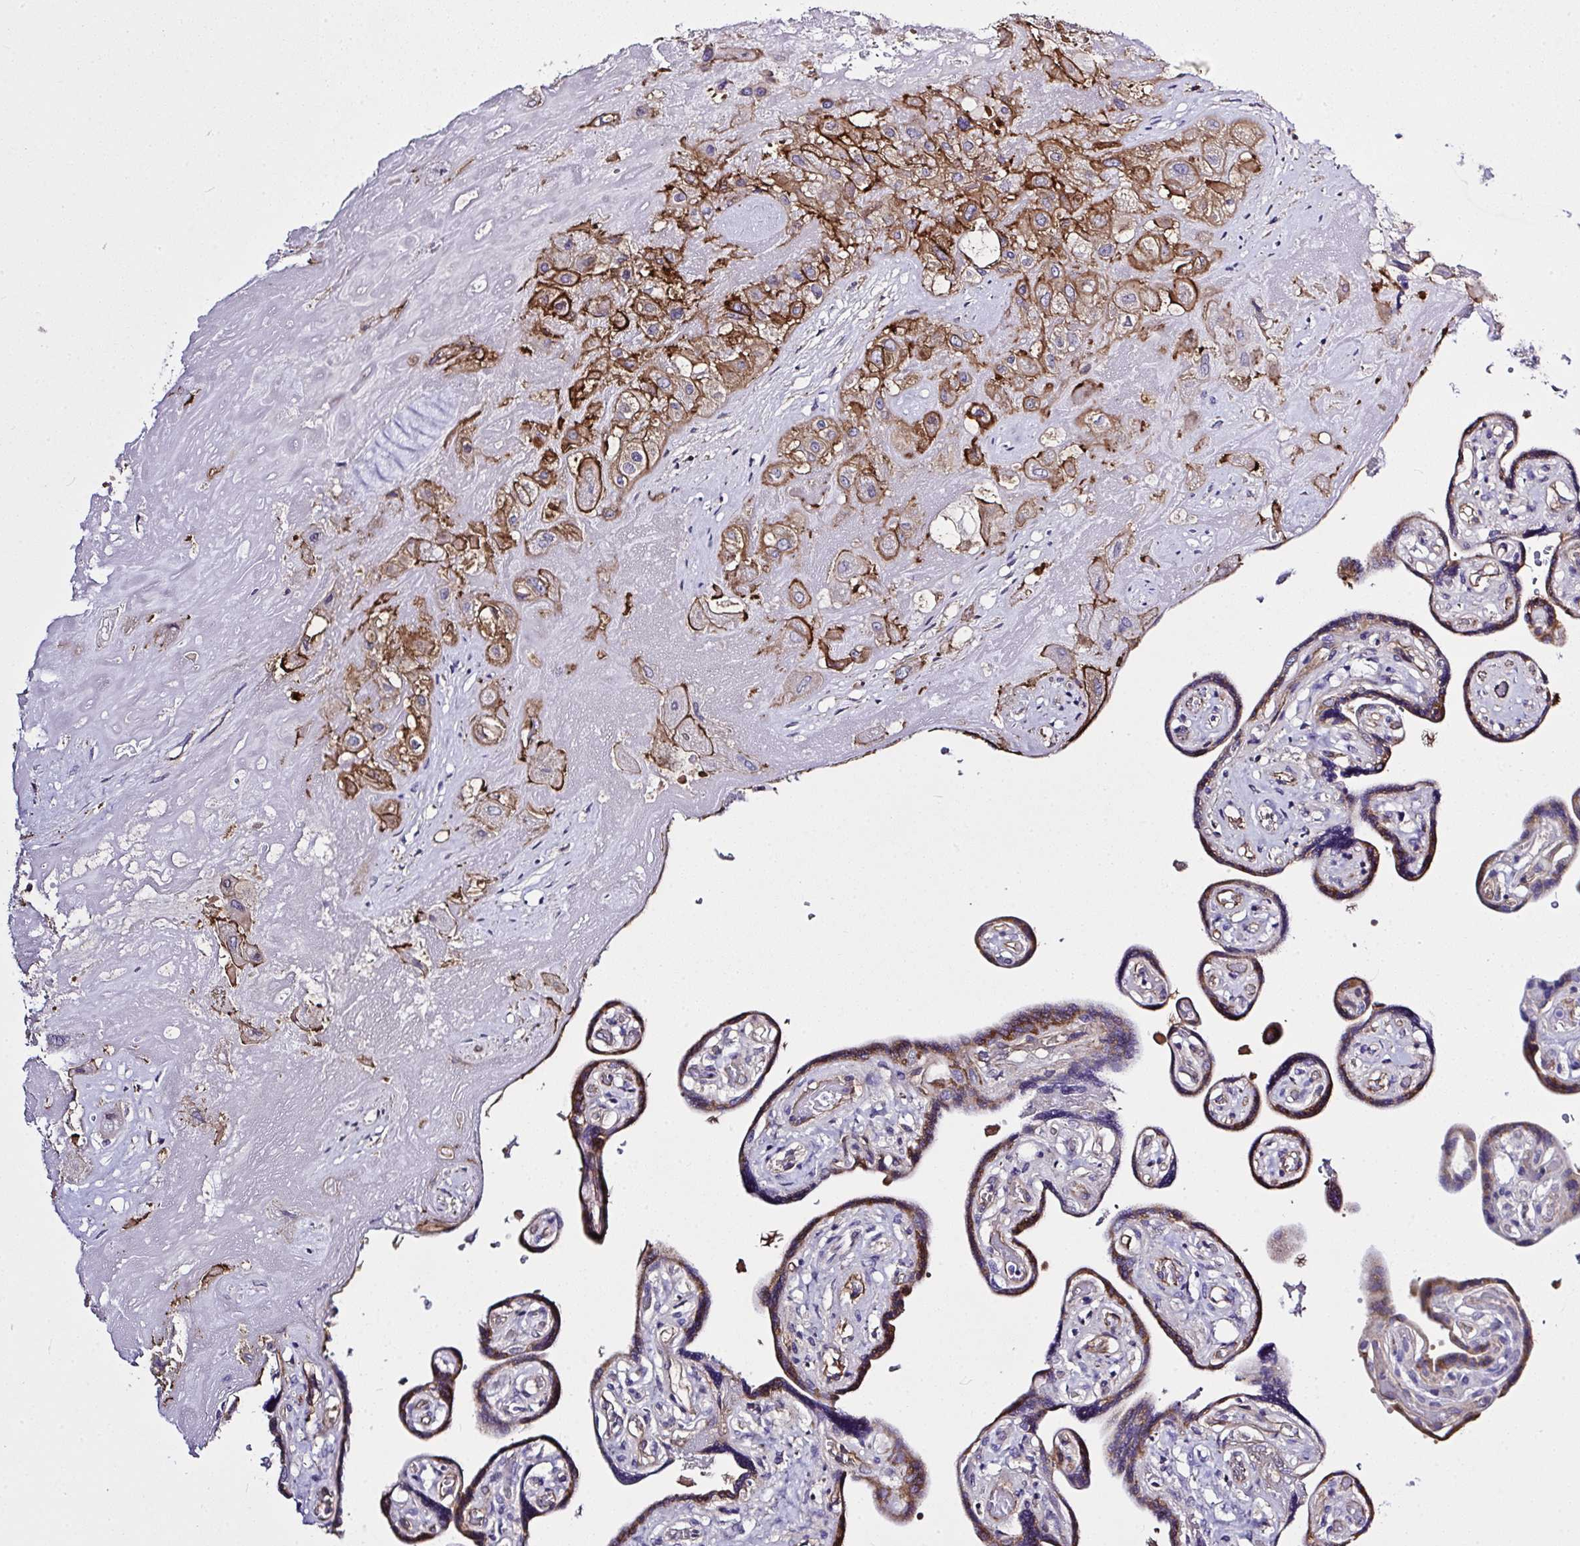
{"staining": {"intensity": "strong", "quantity": ">75%", "location": "cytoplasmic/membranous"}, "tissue": "placenta", "cell_type": "Decidual cells", "image_type": "normal", "snomed": [{"axis": "morphology", "description": "Normal tissue, NOS"}, {"axis": "topography", "description": "Placenta"}], "caption": "Placenta stained with DAB (3,3'-diaminobenzidine) immunohistochemistry exhibits high levels of strong cytoplasmic/membranous staining in approximately >75% of decidual cells. (DAB IHC with brightfield microscopy, high magnification).", "gene": "ZNF813", "patient": {"sex": "female", "age": 32}}